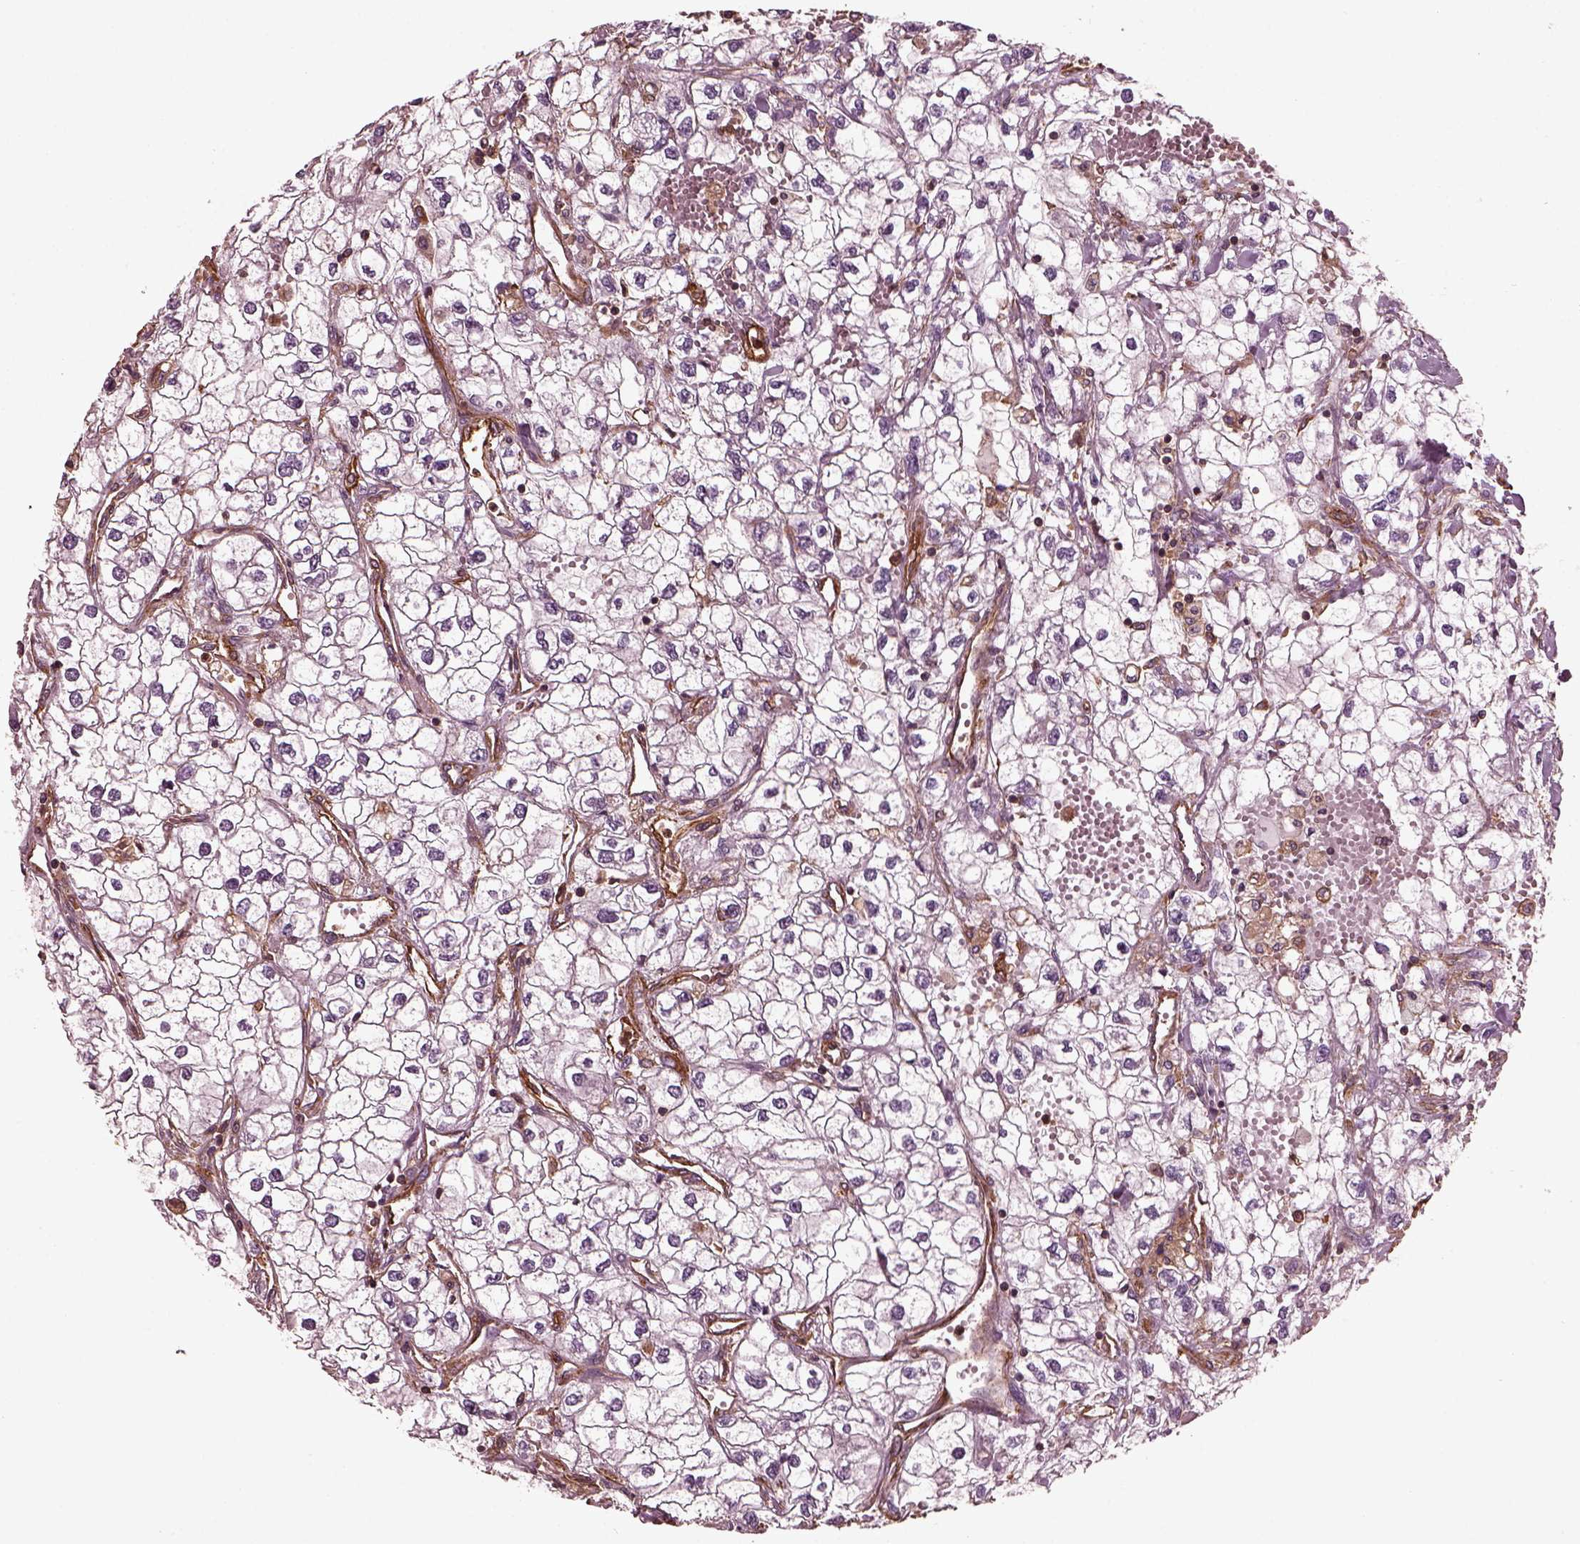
{"staining": {"intensity": "negative", "quantity": "none", "location": "none"}, "tissue": "renal cancer", "cell_type": "Tumor cells", "image_type": "cancer", "snomed": [{"axis": "morphology", "description": "Adenocarcinoma, NOS"}, {"axis": "topography", "description": "Kidney"}], "caption": "Tumor cells are negative for protein expression in human adenocarcinoma (renal). Nuclei are stained in blue.", "gene": "MYL6", "patient": {"sex": "male", "age": 59}}